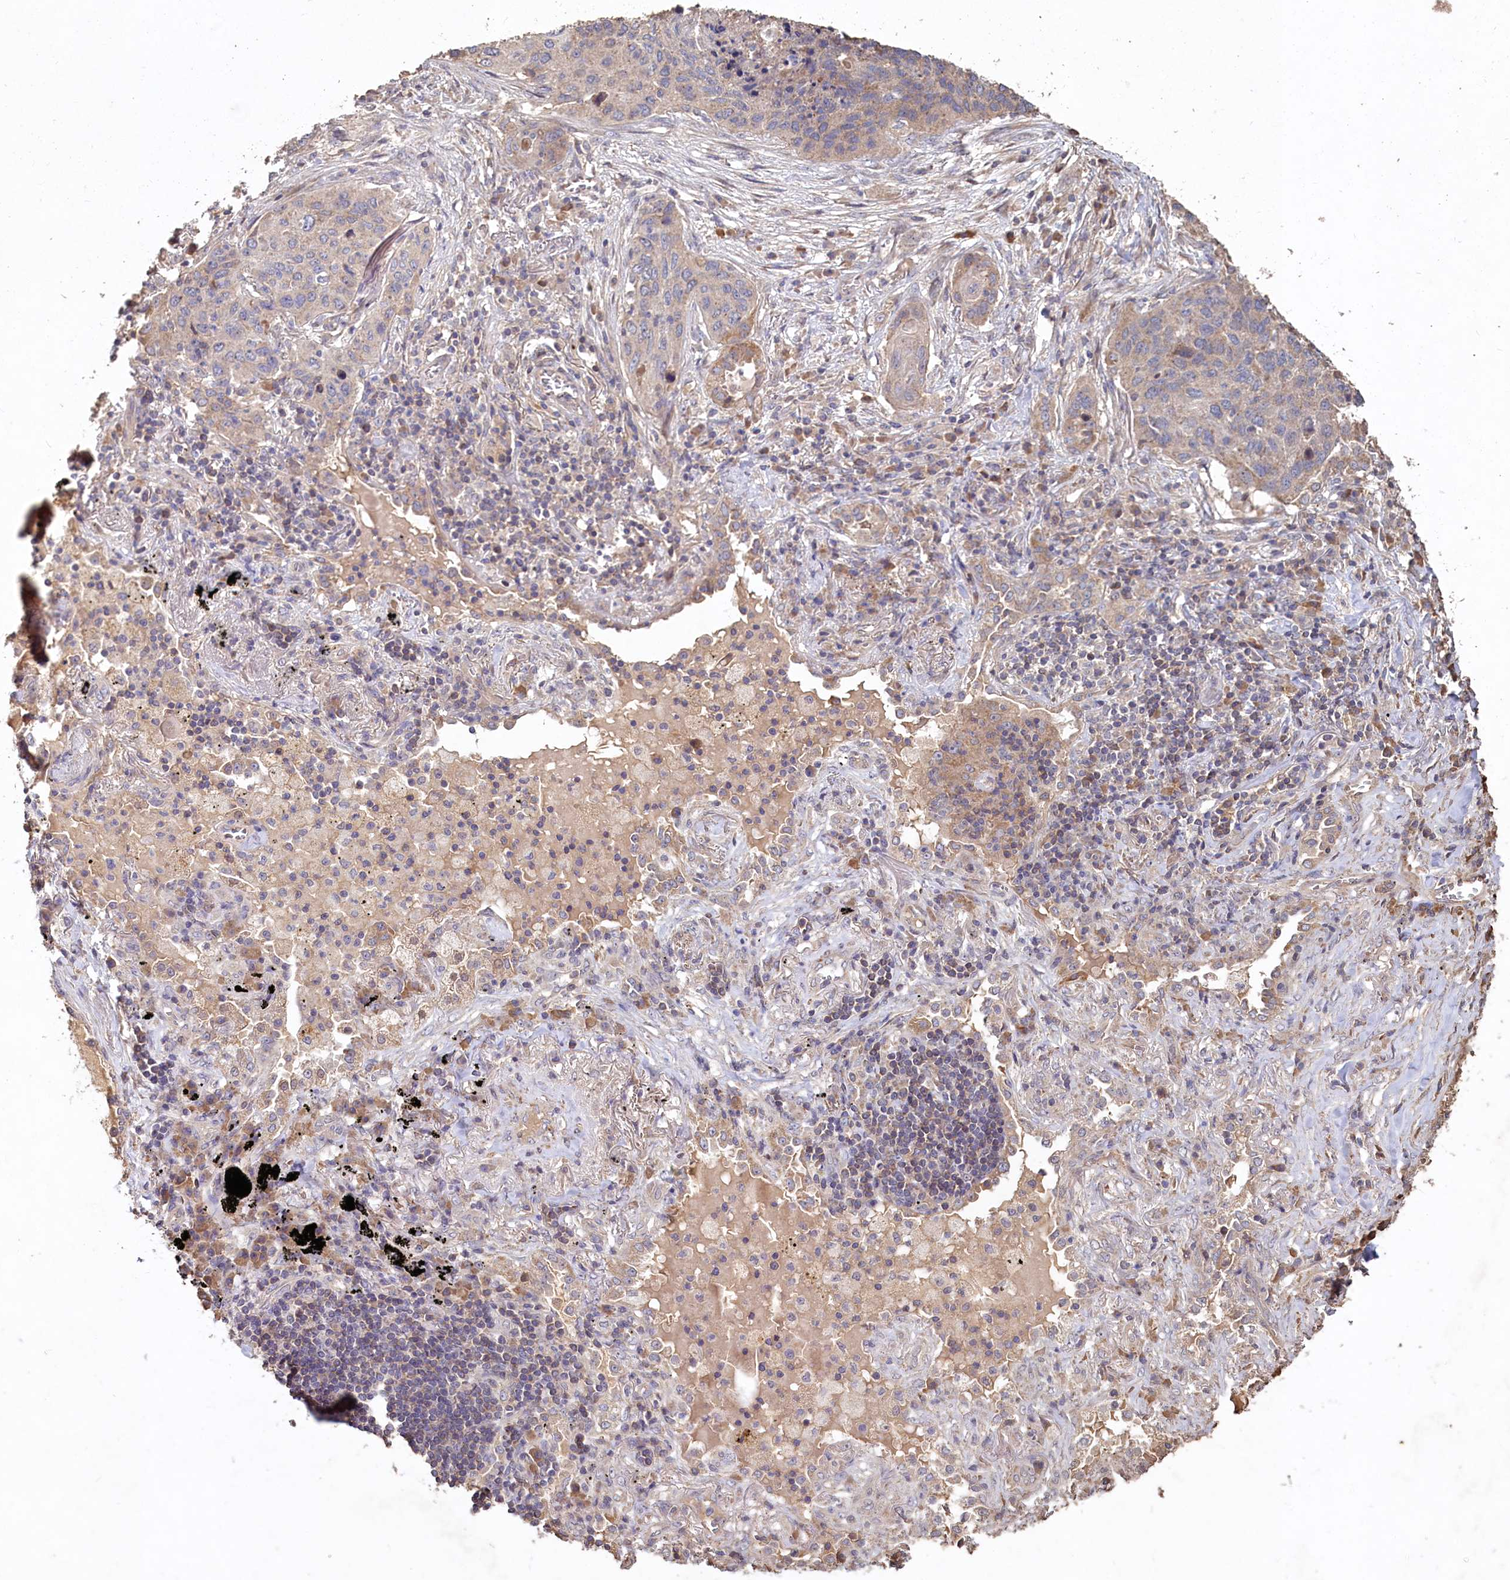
{"staining": {"intensity": "negative", "quantity": "none", "location": "none"}, "tissue": "lung cancer", "cell_type": "Tumor cells", "image_type": "cancer", "snomed": [{"axis": "morphology", "description": "Squamous cell carcinoma, NOS"}, {"axis": "topography", "description": "Lung"}], "caption": "A micrograph of lung cancer stained for a protein shows no brown staining in tumor cells.", "gene": "FUNDC1", "patient": {"sex": "female", "age": 63}}